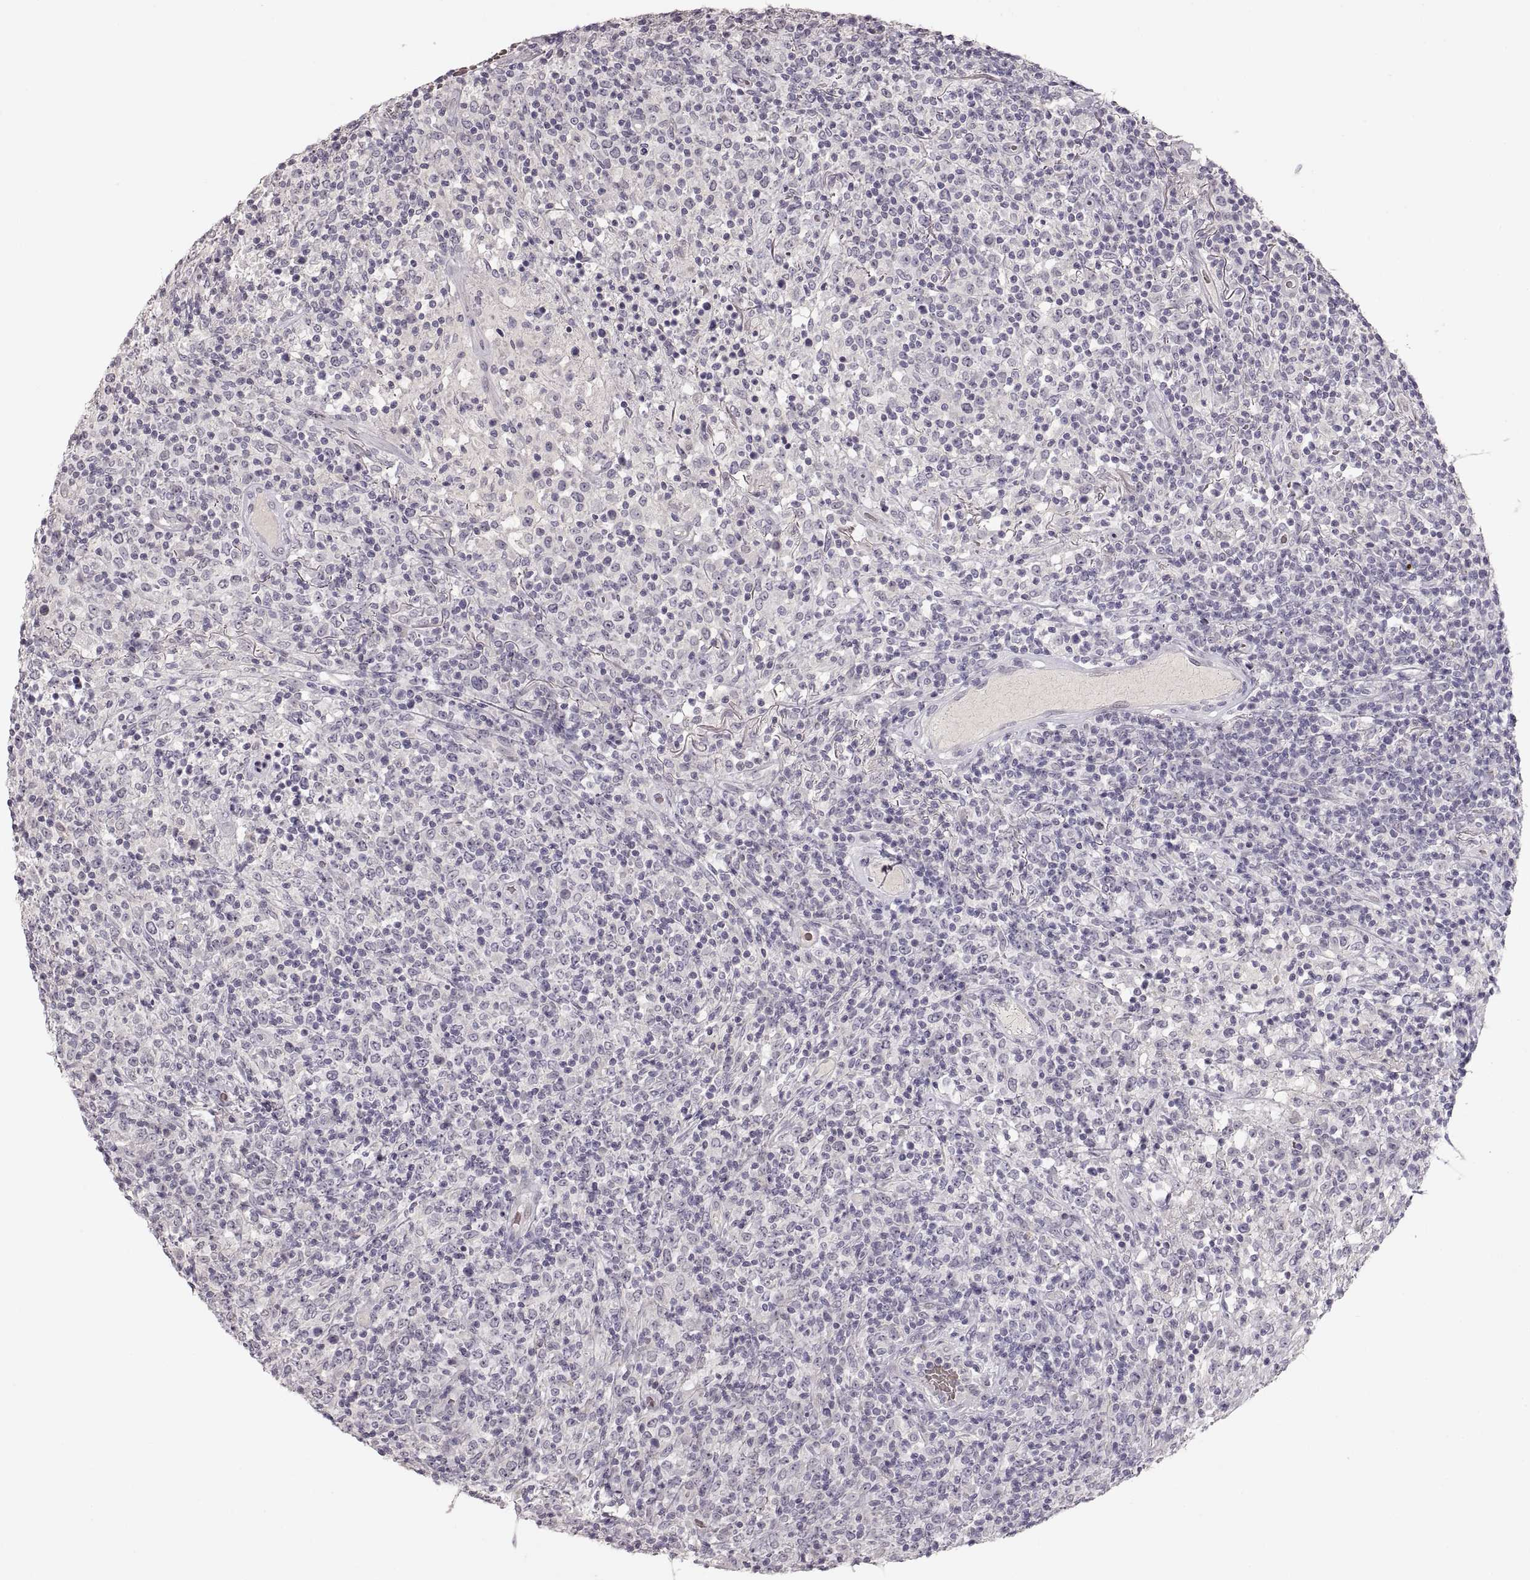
{"staining": {"intensity": "negative", "quantity": "none", "location": "none"}, "tissue": "lymphoma", "cell_type": "Tumor cells", "image_type": "cancer", "snomed": [{"axis": "morphology", "description": "Malignant lymphoma, non-Hodgkin's type, High grade"}, {"axis": "topography", "description": "Lung"}], "caption": "DAB (3,3'-diaminobenzidine) immunohistochemical staining of high-grade malignant lymphoma, non-Hodgkin's type demonstrates no significant expression in tumor cells. (IHC, brightfield microscopy, high magnification).", "gene": "PCSK2", "patient": {"sex": "male", "age": 79}}